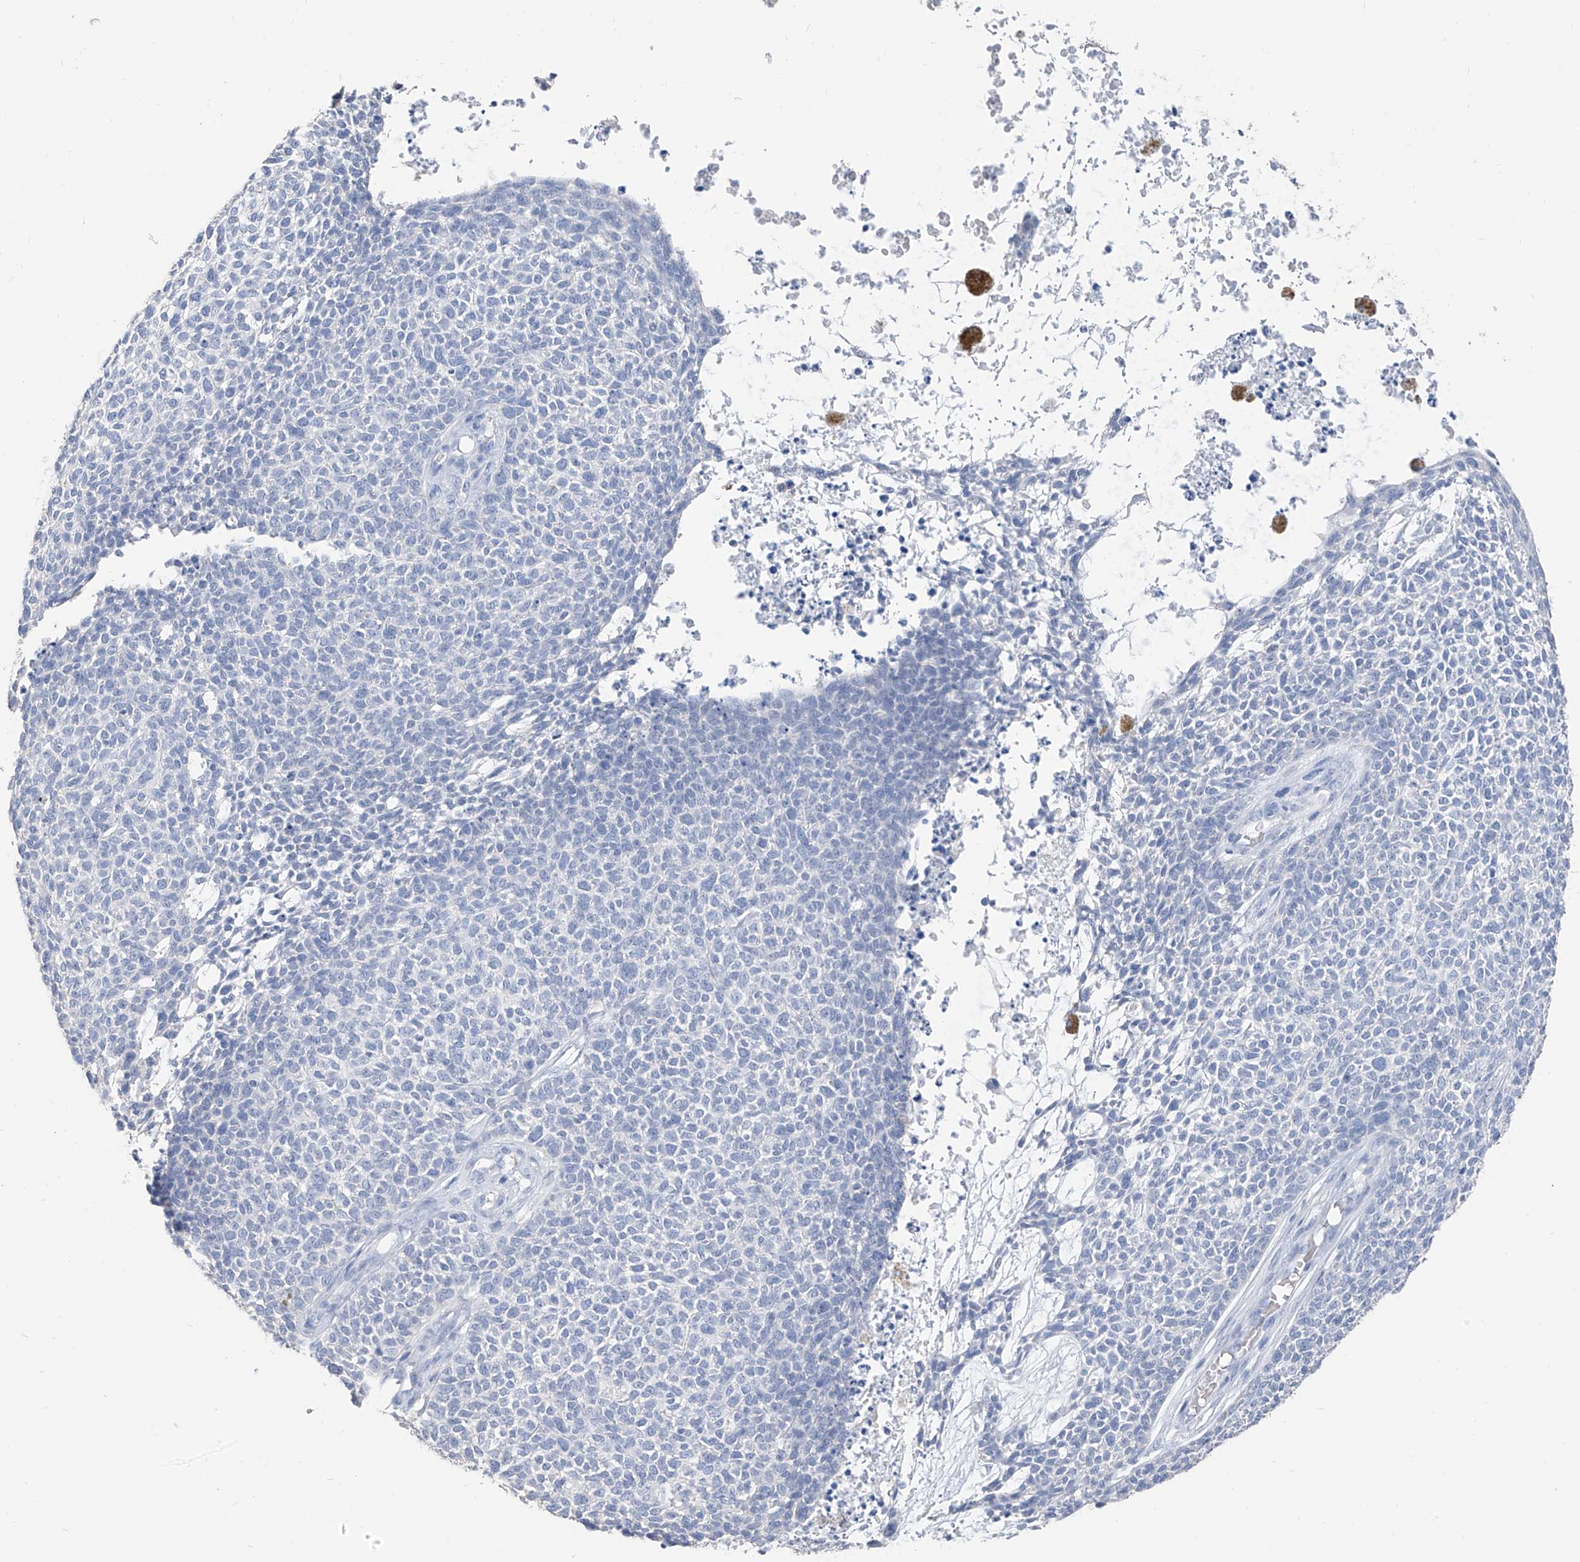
{"staining": {"intensity": "negative", "quantity": "none", "location": "none"}, "tissue": "skin cancer", "cell_type": "Tumor cells", "image_type": "cancer", "snomed": [{"axis": "morphology", "description": "Basal cell carcinoma"}, {"axis": "topography", "description": "Skin"}], "caption": "This is an IHC photomicrograph of human skin cancer (basal cell carcinoma). There is no expression in tumor cells.", "gene": "PAFAH1B3", "patient": {"sex": "female", "age": 84}}